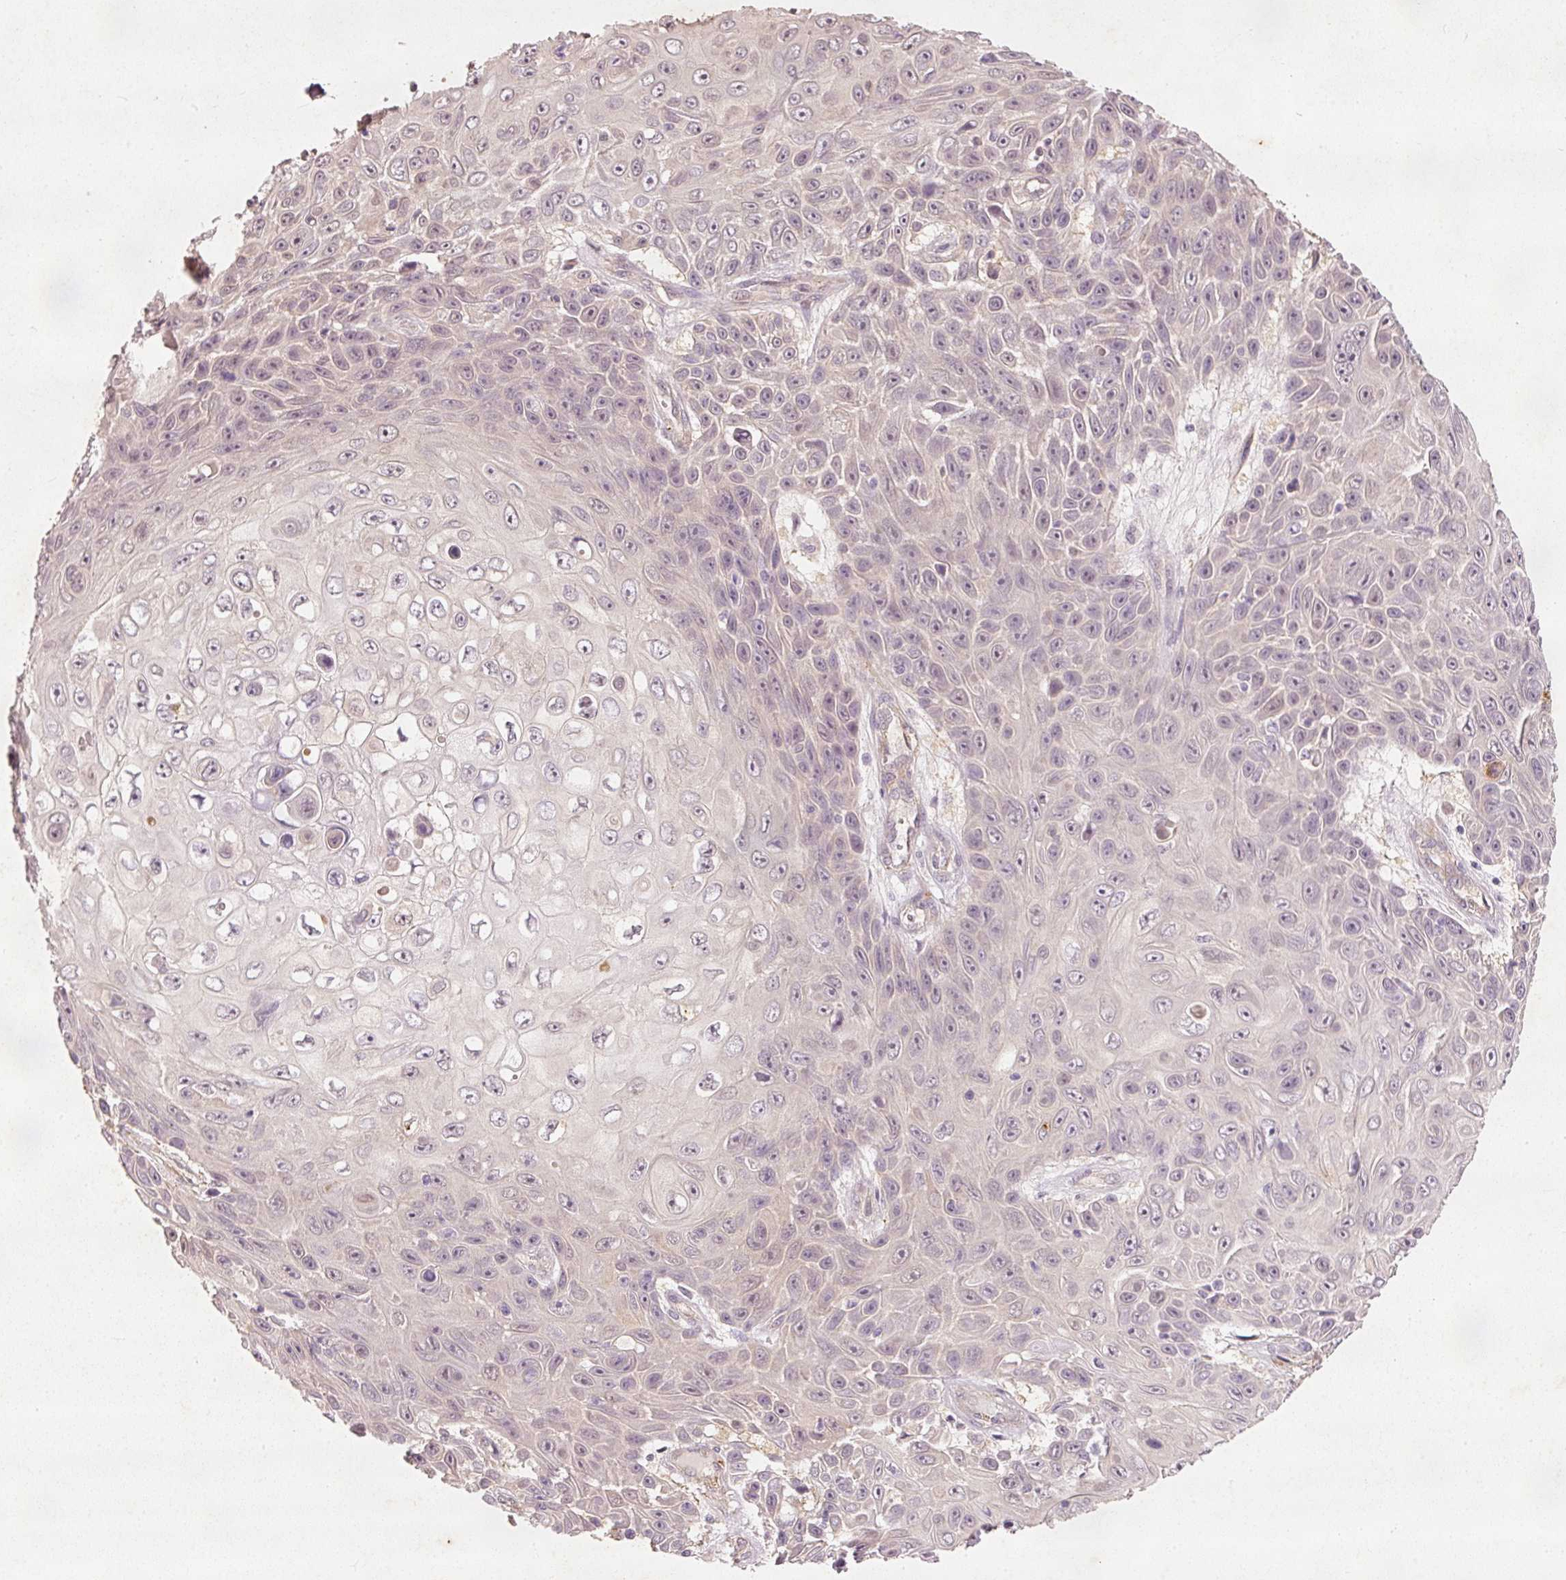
{"staining": {"intensity": "negative", "quantity": "none", "location": "none"}, "tissue": "skin cancer", "cell_type": "Tumor cells", "image_type": "cancer", "snomed": [{"axis": "morphology", "description": "Squamous cell carcinoma, NOS"}, {"axis": "topography", "description": "Skin"}], "caption": "Image shows no protein positivity in tumor cells of skin cancer (squamous cell carcinoma) tissue.", "gene": "RGL2", "patient": {"sex": "male", "age": 82}}